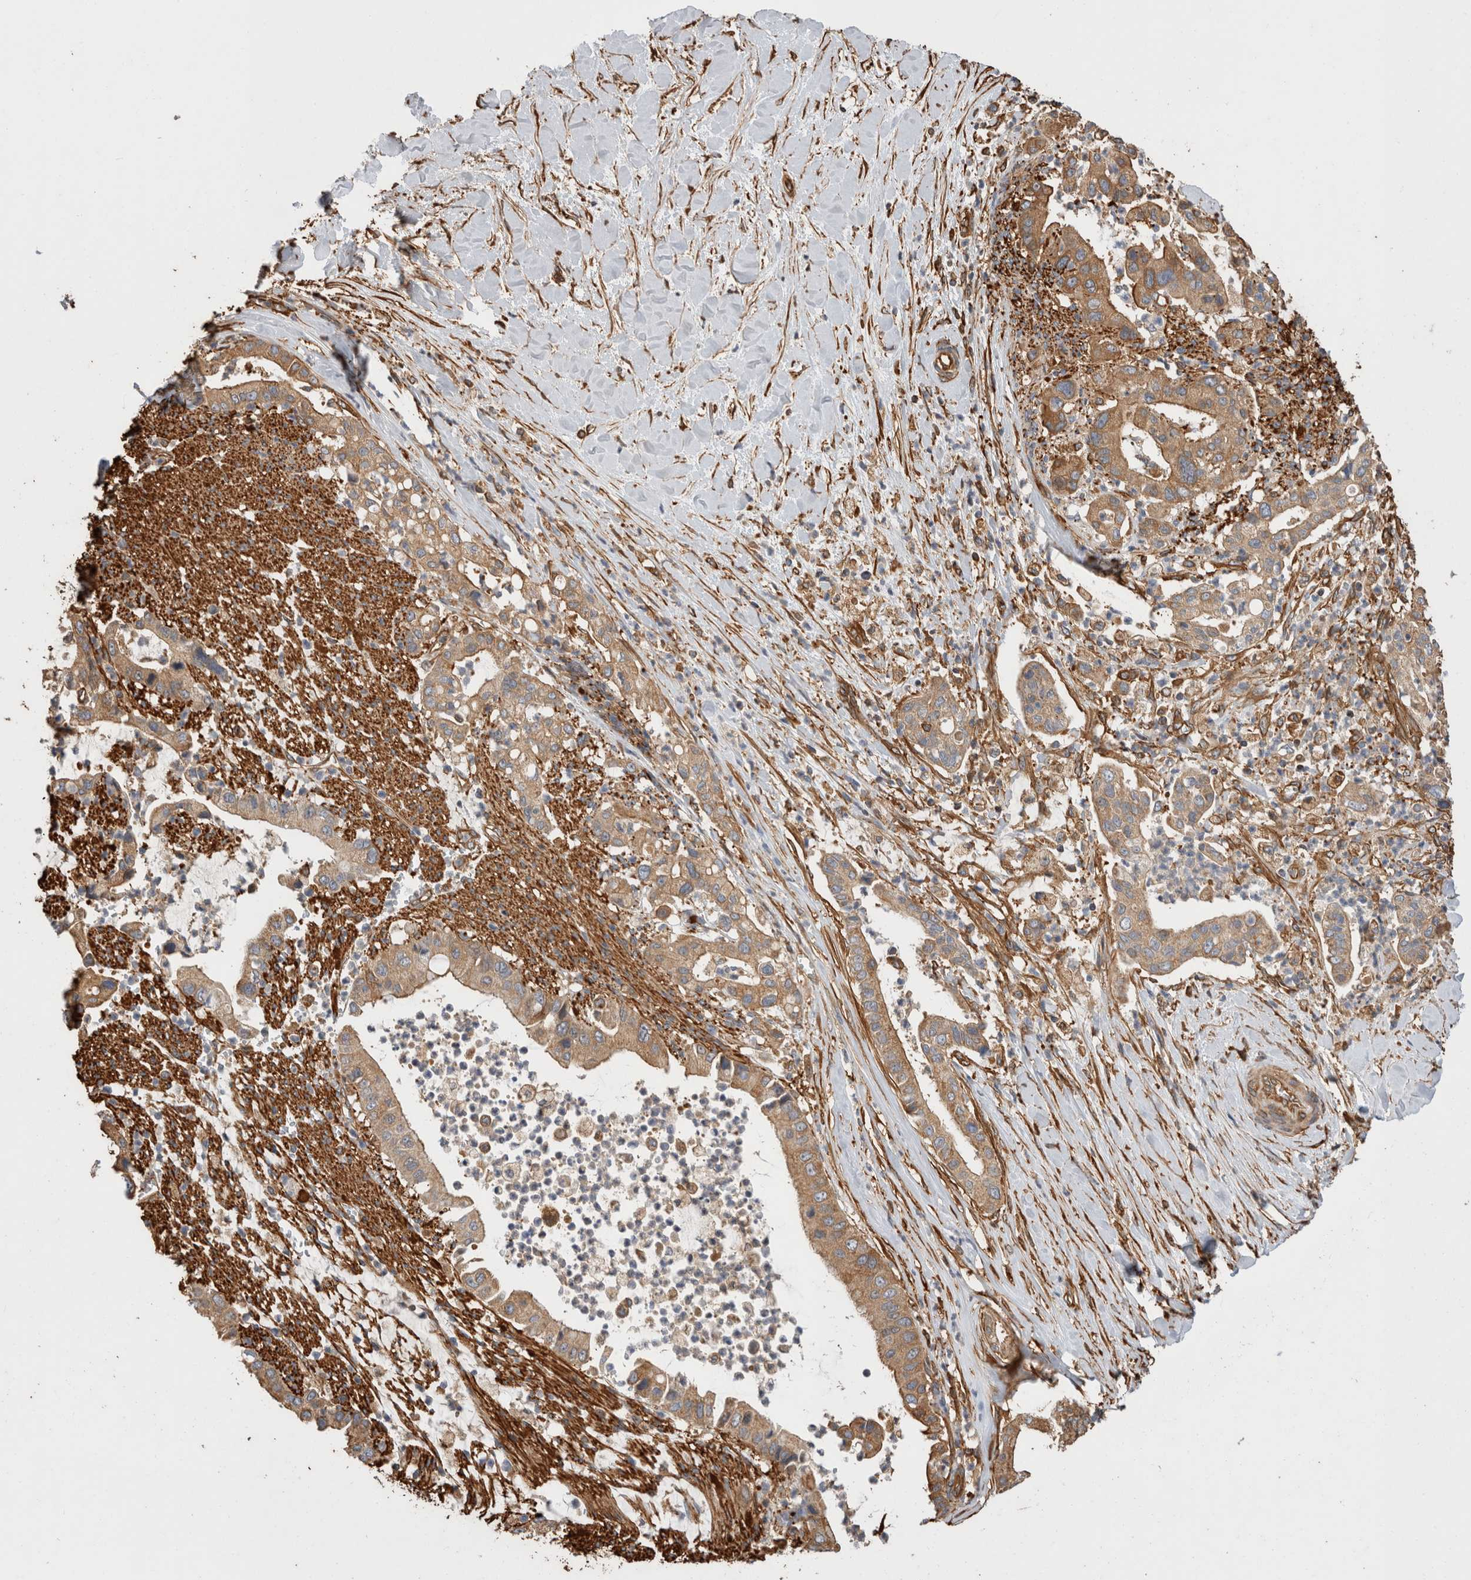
{"staining": {"intensity": "weak", "quantity": ">75%", "location": "cytoplasmic/membranous"}, "tissue": "liver cancer", "cell_type": "Tumor cells", "image_type": "cancer", "snomed": [{"axis": "morphology", "description": "Cholangiocarcinoma"}, {"axis": "topography", "description": "Liver"}], "caption": "Human liver cancer stained with a brown dye displays weak cytoplasmic/membranous positive expression in approximately >75% of tumor cells.", "gene": "ZNF397", "patient": {"sex": "female", "age": 54}}